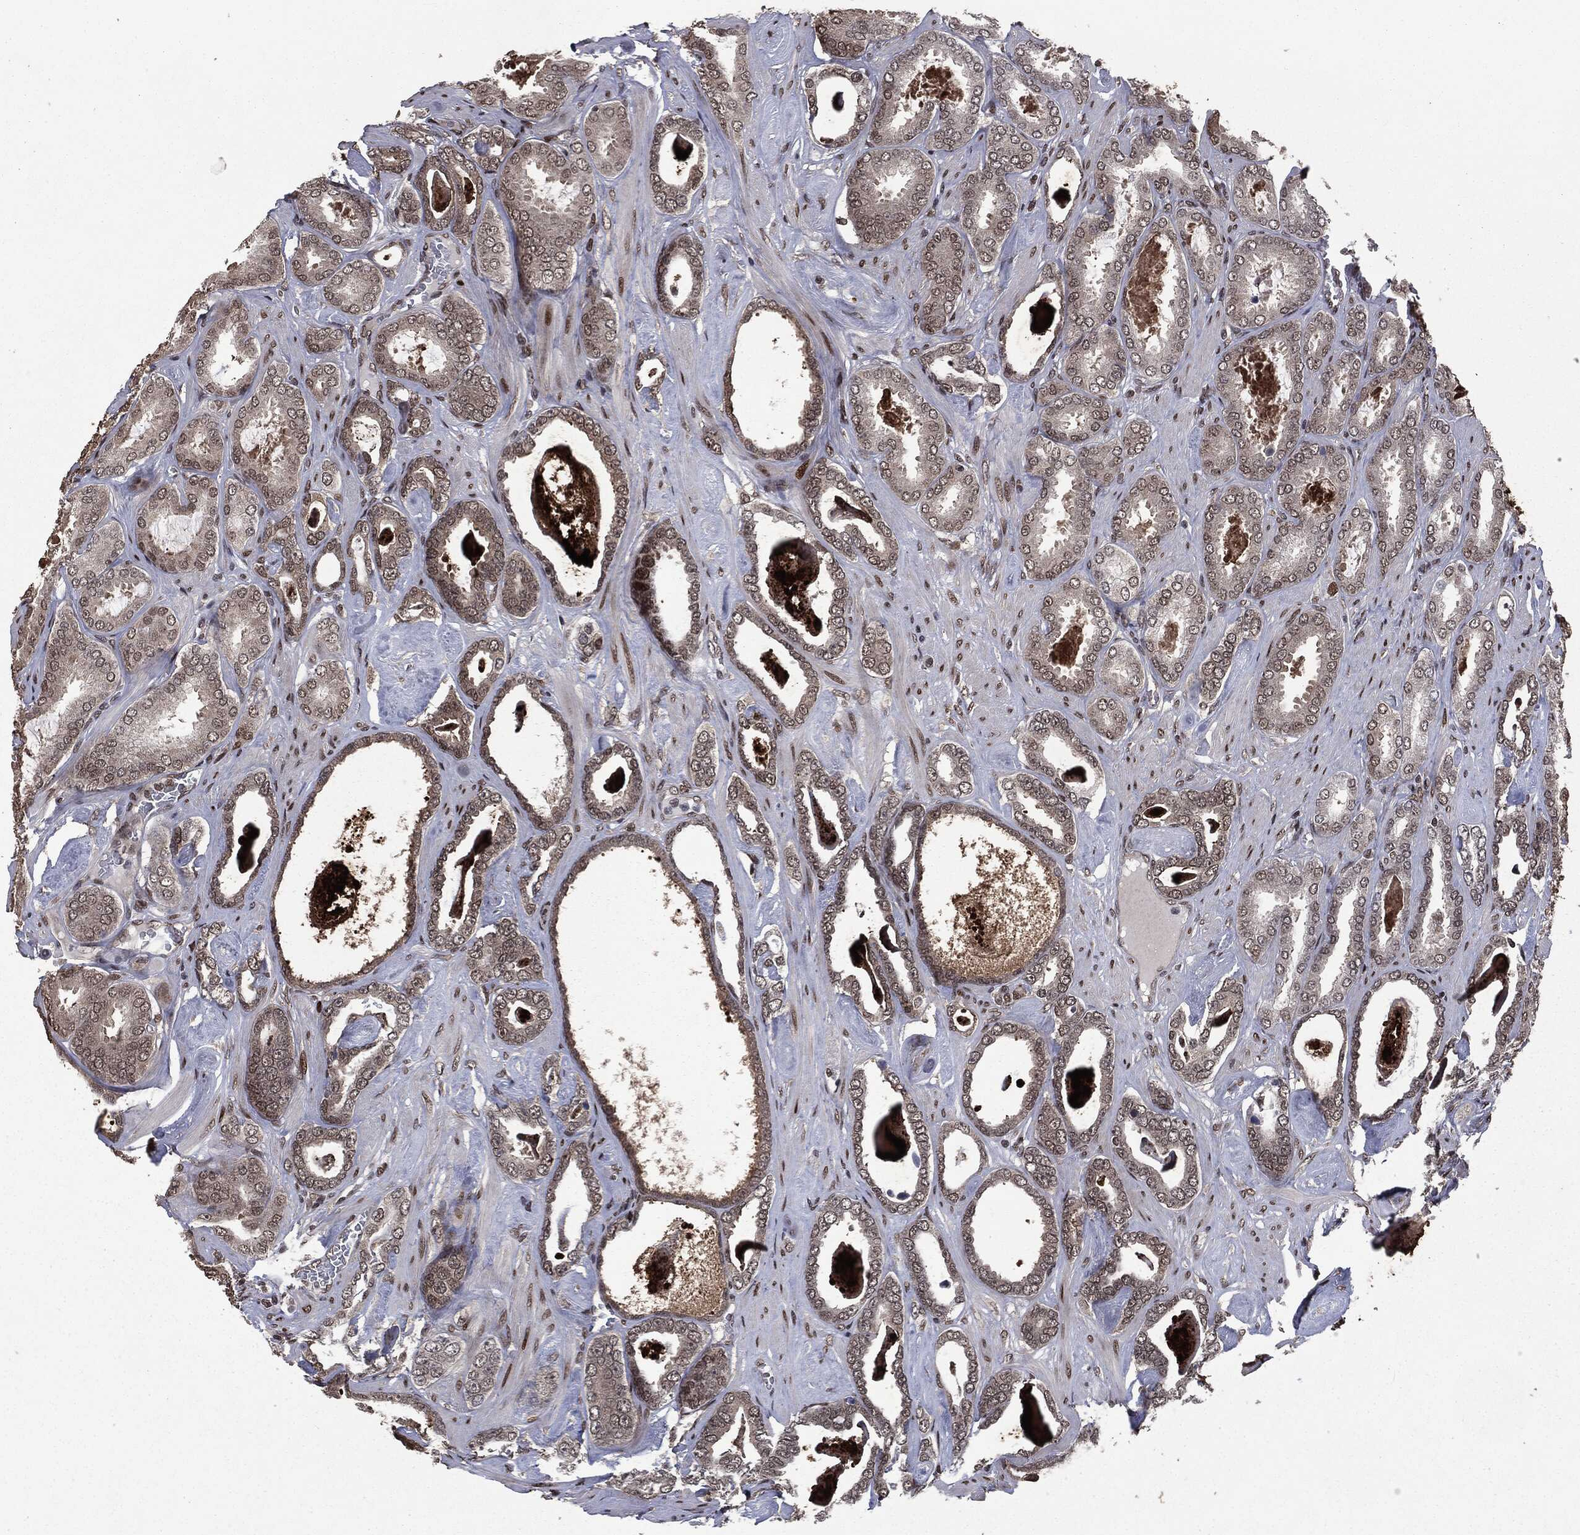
{"staining": {"intensity": "weak", "quantity": "25%-75%", "location": "cytoplasmic/membranous"}, "tissue": "prostate cancer", "cell_type": "Tumor cells", "image_type": "cancer", "snomed": [{"axis": "morphology", "description": "Adenocarcinoma, High grade"}, {"axis": "topography", "description": "Prostate"}], "caption": "This image demonstrates immunohistochemistry (IHC) staining of adenocarcinoma (high-grade) (prostate), with low weak cytoplasmic/membranous expression in about 25%-75% of tumor cells.", "gene": "DVL2", "patient": {"sex": "male", "age": 63}}